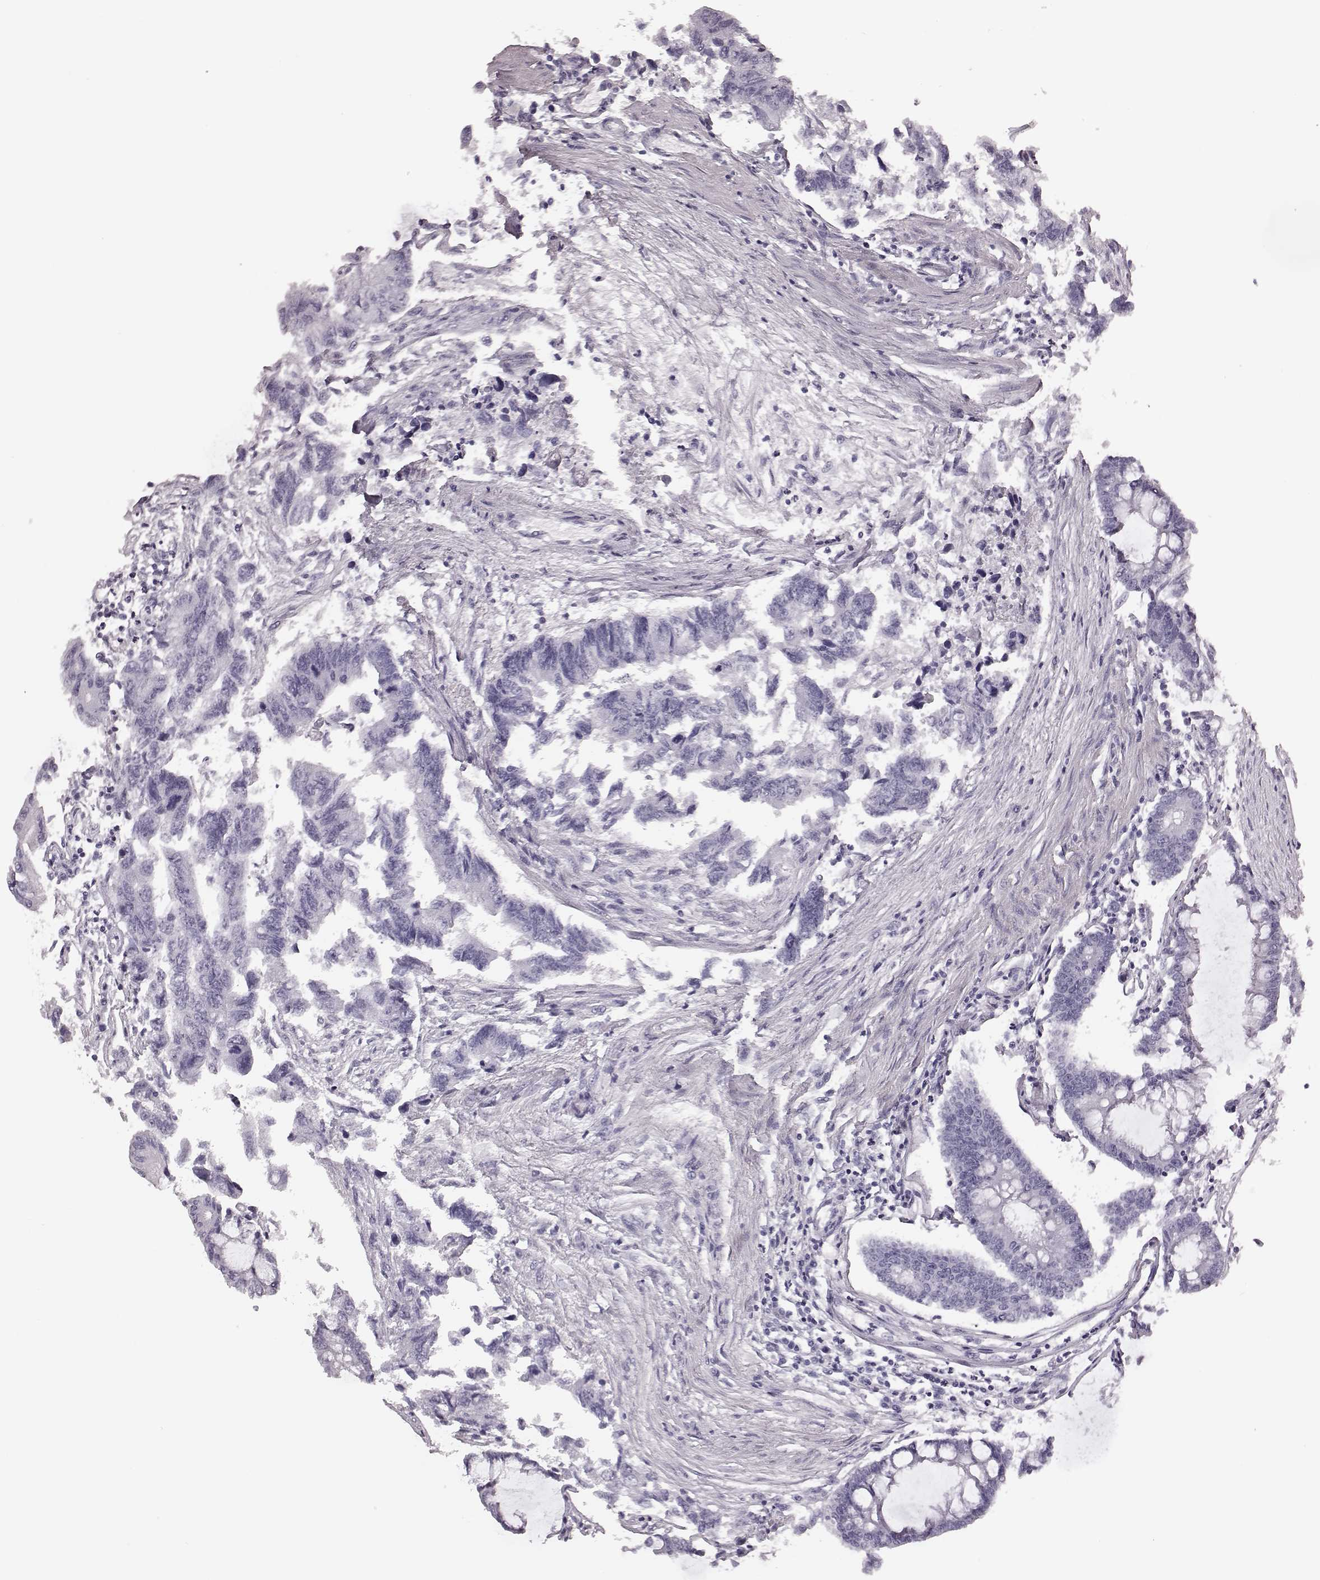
{"staining": {"intensity": "negative", "quantity": "none", "location": "none"}, "tissue": "colorectal cancer", "cell_type": "Tumor cells", "image_type": "cancer", "snomed": [{"axis": "morphology", "description": "Adenocarcinoma, NOS"}, {"axis": "topography", "description": "Colon"}], "caption": "This is a photomicrograph of immunohistochemistry (IHC) staining of adenocarcinoma (colorectal), which shows no staining in tumor cells. (Immunohistochemistry, brightfield microscopy, high magnification).", "gene": "ZNF433", "patient": {"sex": "female", "age": 65}}